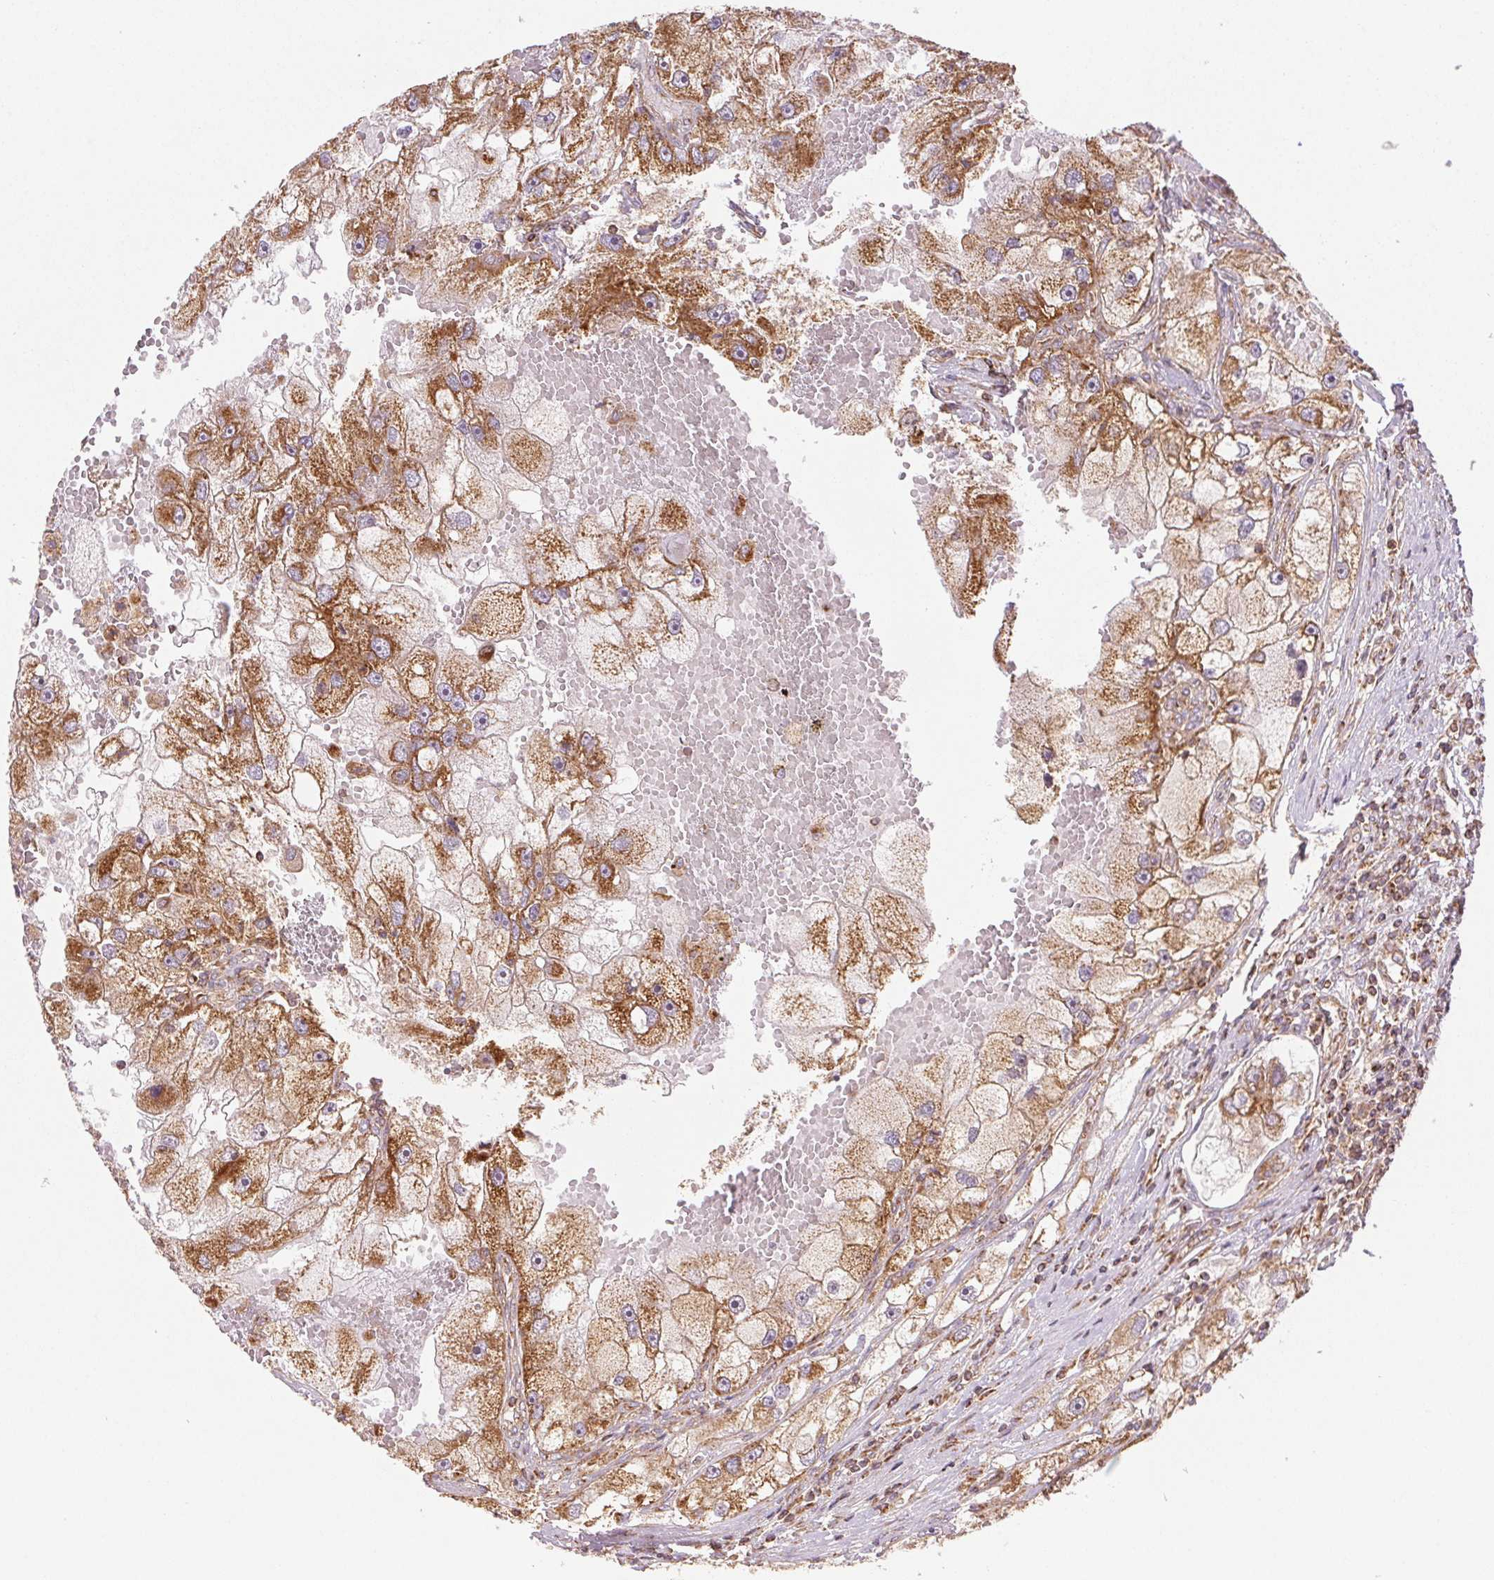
{"staining": {"intensity": "strong", "quantity": ">75%", "location": "cytoplasmic/membranous"}, "tissue": "renal cancer", "cell_type": "Tumor cells", "image_type": "cancer", "snomed": [{"axis": "morphology", "description": "Adenocarcinoma, NOS"}, {"axis": "topography", "description": "Kidney"}], "caption": "Immunohistochemistry (IHC) histopathology image of human renal cancer (adenocarcinoma) stained for a protein (brown), which displays high levels of strong cytoplasmic/membranous positivity in about >75% of tumor cells.", "gene": "CLPB", "patient": {"sex": "male", "age": 63}}